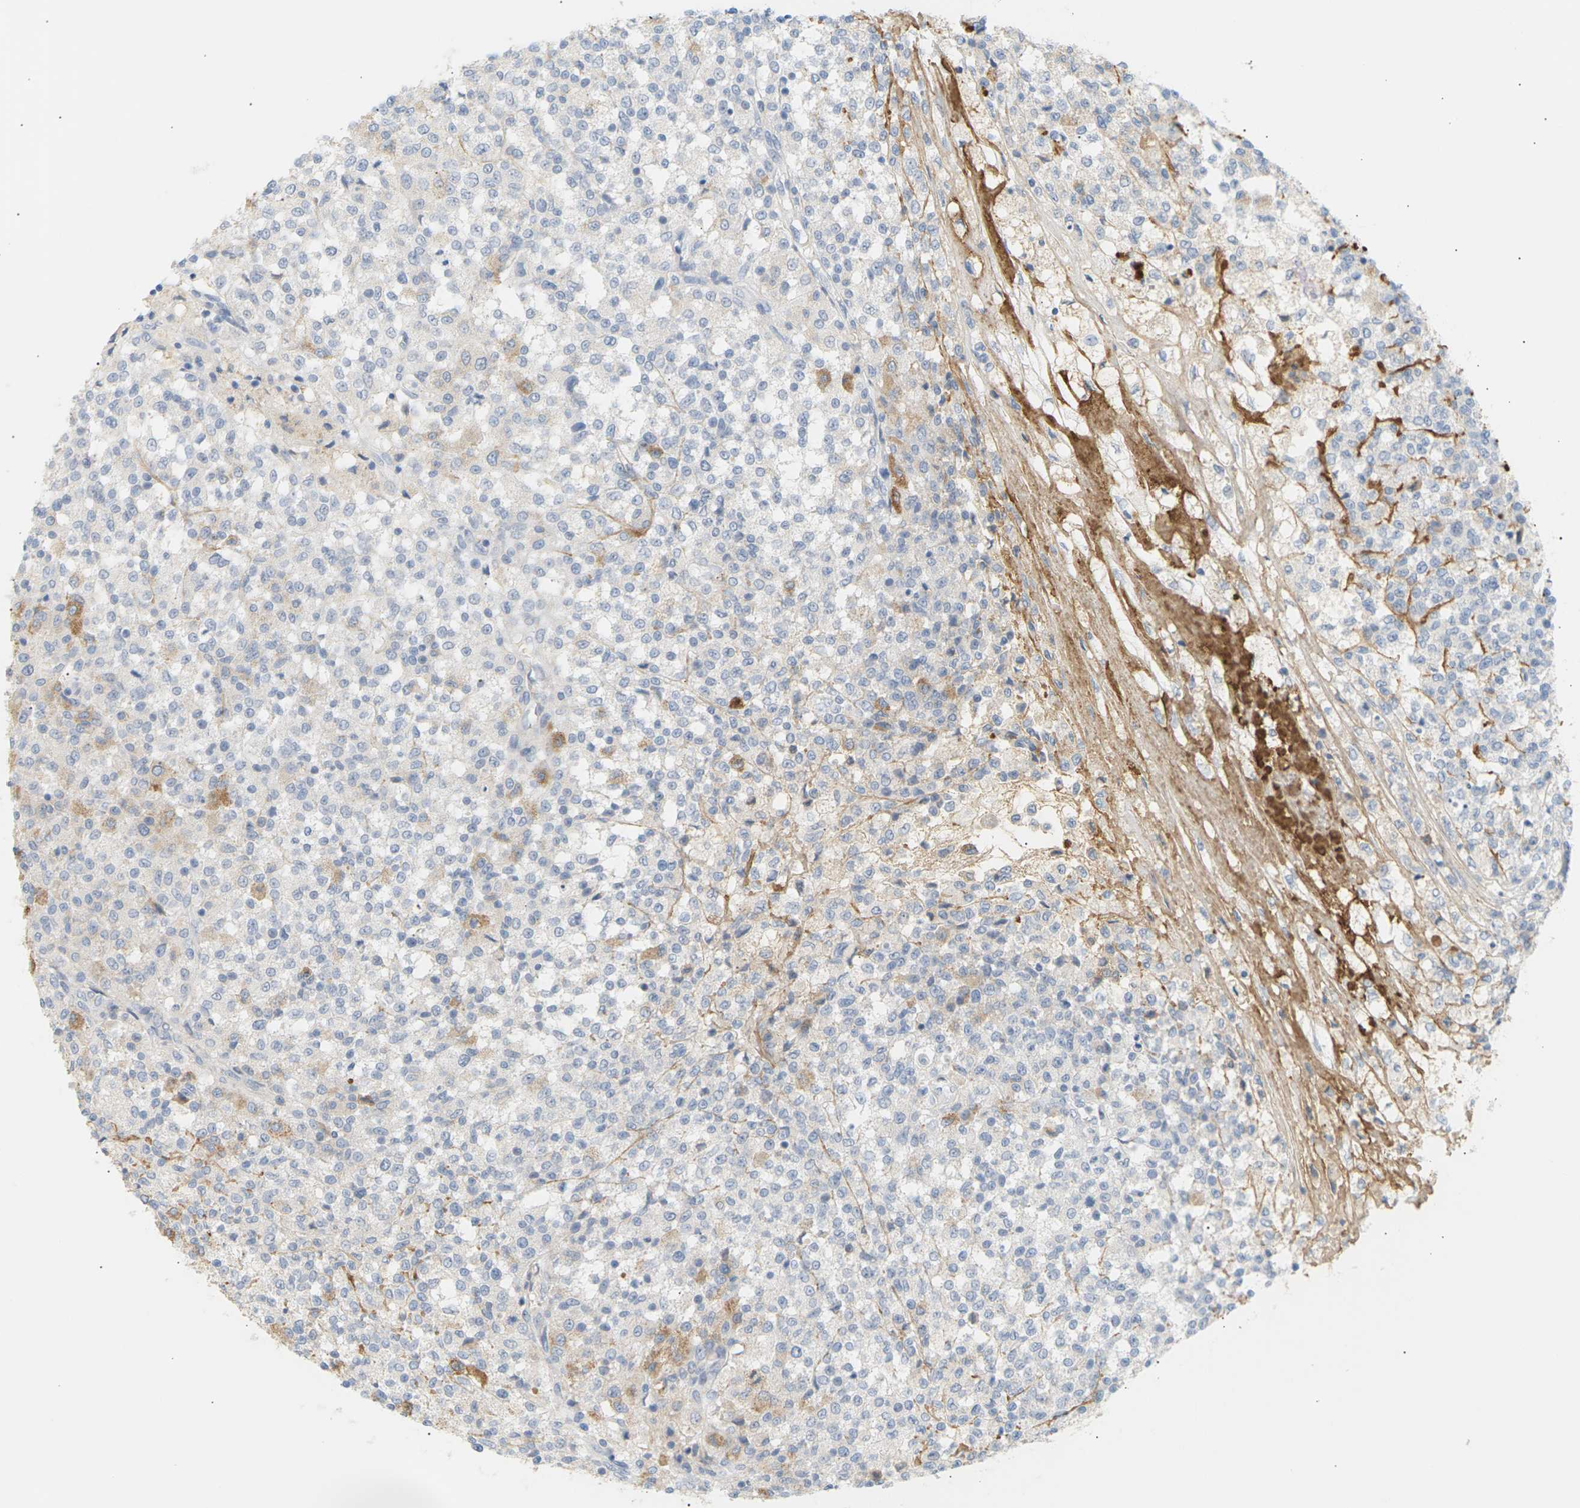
{"staining": {"intensity": "moderate", "quantity": "<25%", "location": "cytoplasmic/membranous"}, "tissue": "testis cancer", "cell_type": "Tumor cells", "image_type": "cancer", "snomed": [{"axis": "morphology", "description": "Seminoma, NOS"}, {"axis": "topography", "description": "Testis"}], "caption": "A low amount of moderate cytoplasmic/membranous staining is seen in approximately <25% of tumor cells in seminoma (testis) tissue.", "gene": "CLU", "patient": {"sex": "male", "age": 59}}